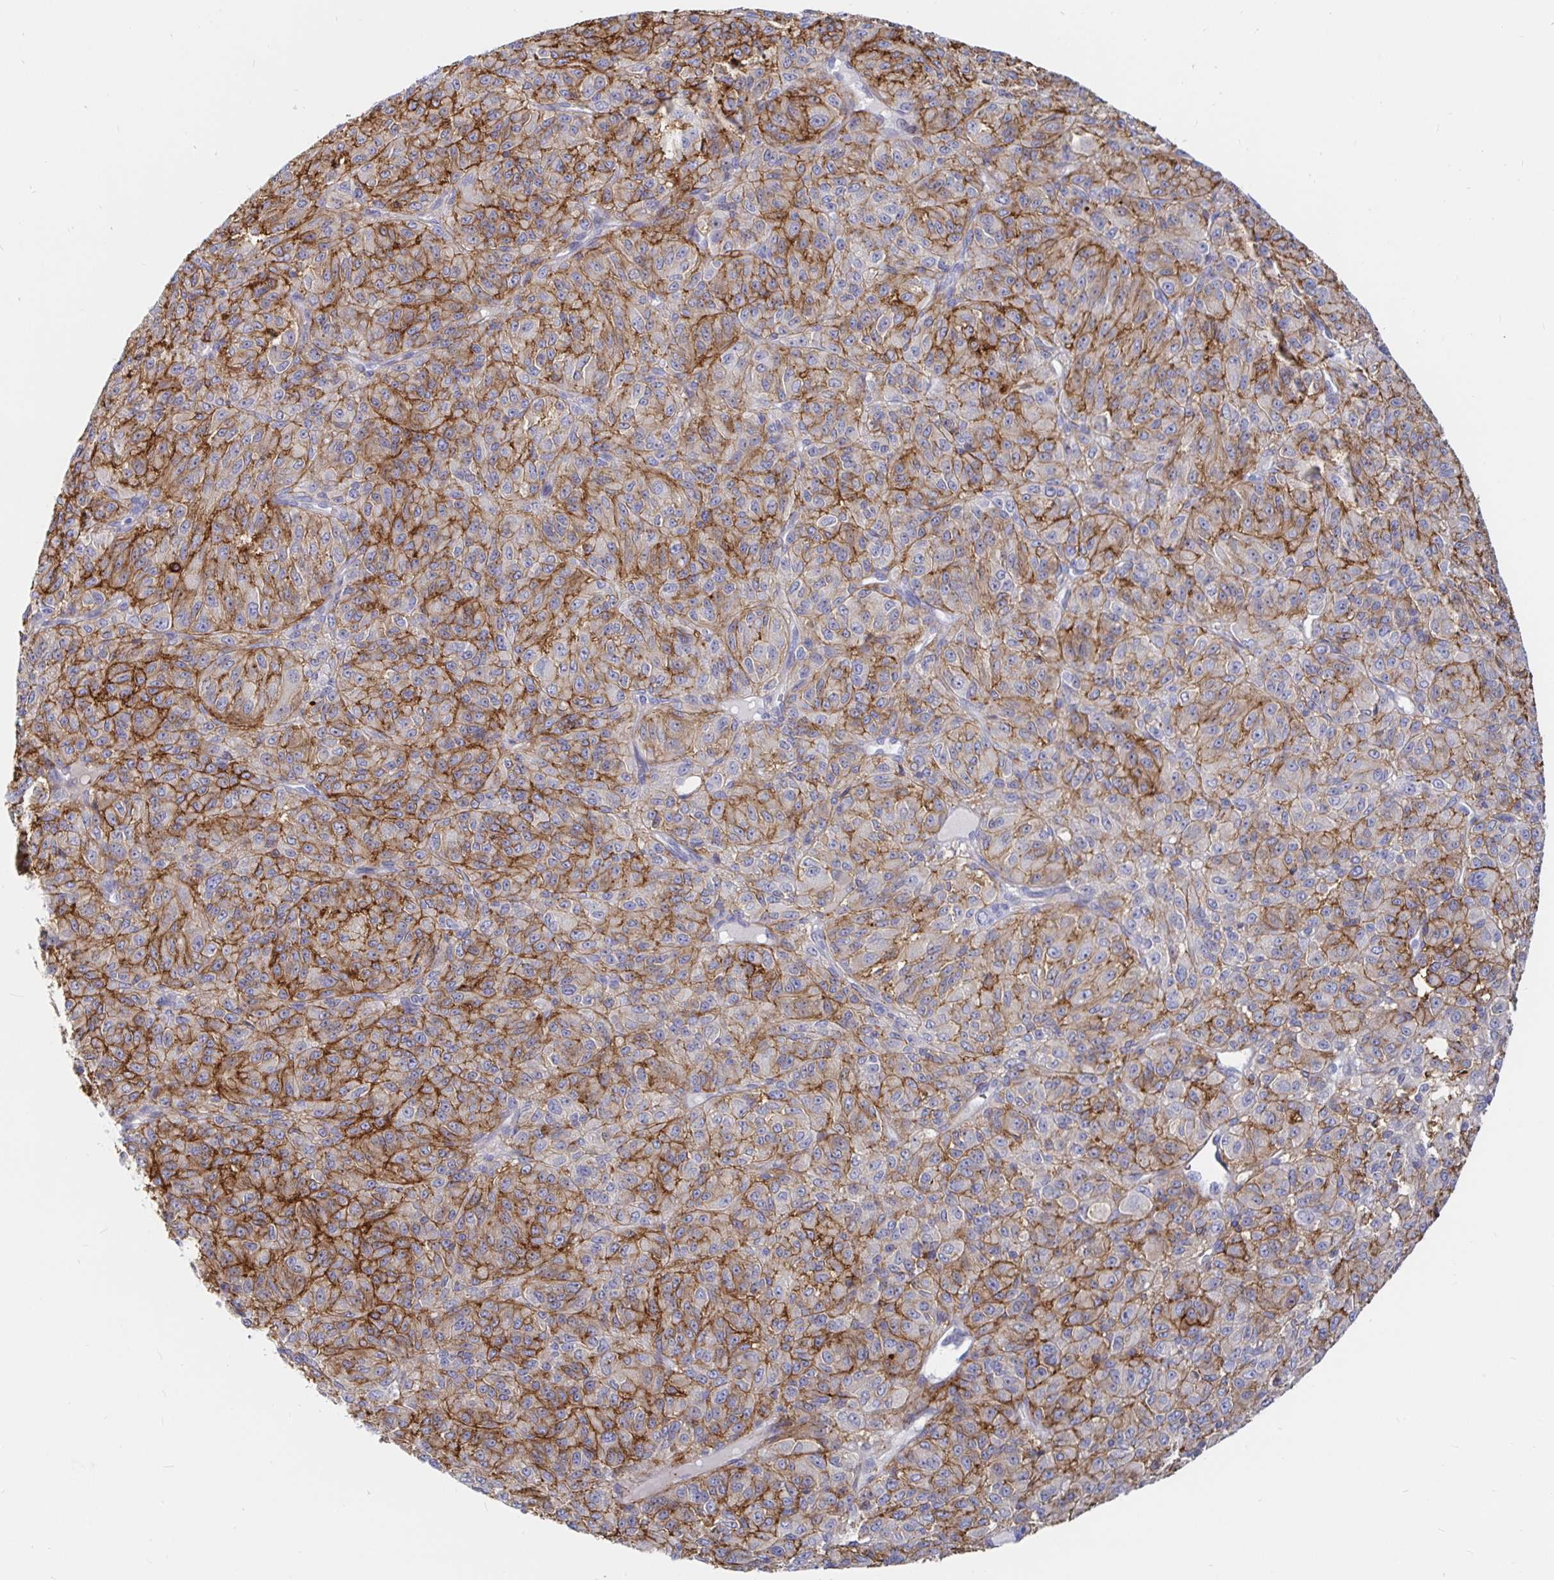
{"staining": {"intensity": "moderate", "quantity": "25%-75%", "location": "cytoplasmic/membranous"}, "tissue": "melanoma", "cell_type": "Tumor cells", "image_type": "cancer", "snomed": [{"axis": "morphology", "description": "Malignant melanoma, Metastatic site"}, {"axis": "topography", "description": "Brain"}], "caption": "The histopathology image exhibits a brown stain indicating the presence of a protein in the cytoplasmic/membranous of tumor cells in melanoma.", "gene": "KCTD19", "patient": {"sex": "female", "age": 56}}